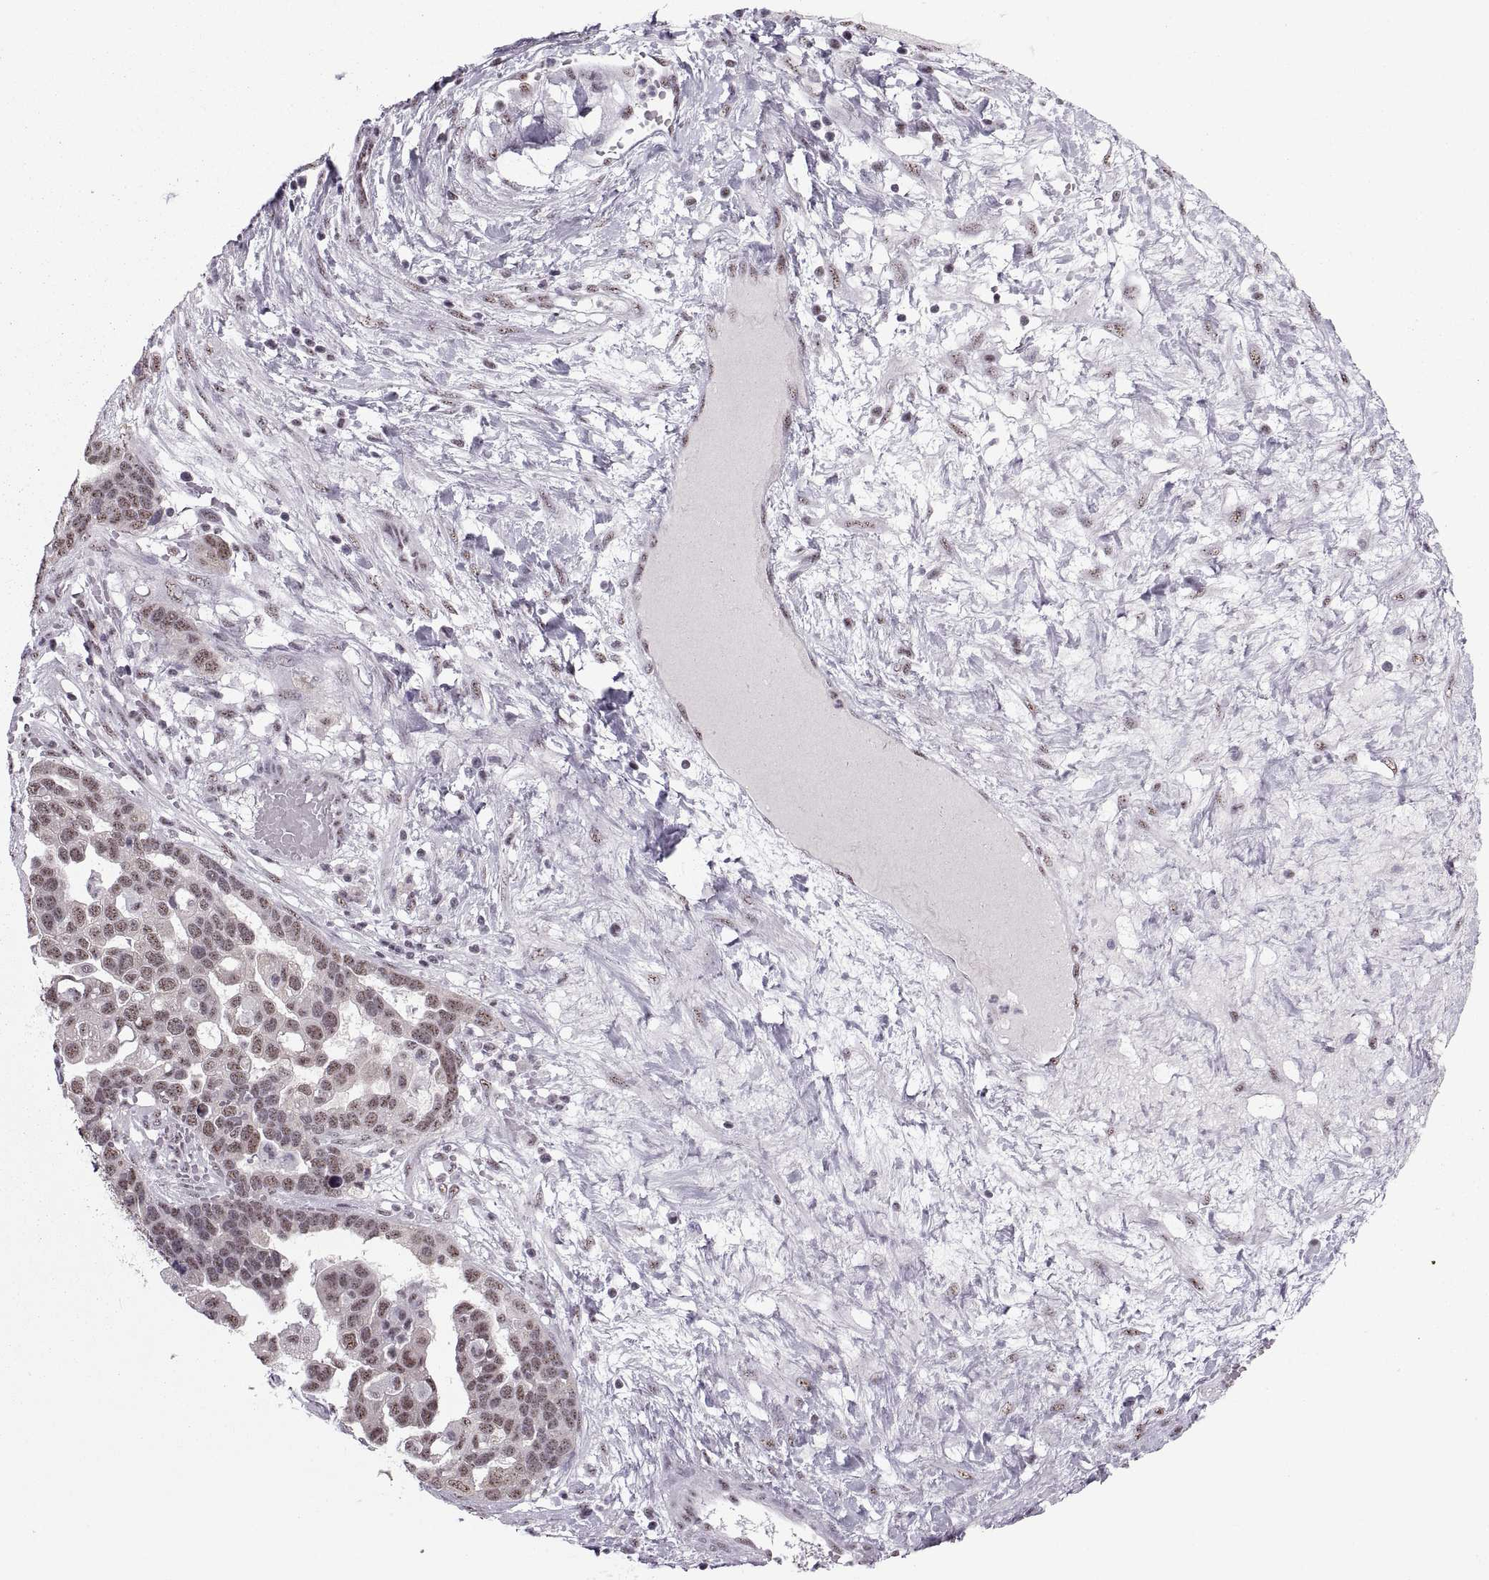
{"staining": {"intensity": "weak", "quantity": ">75%", "location": "nuclear"}, "tissue": "ovarian cancer", "cell_type": "Tumor cells", "image_type": "cancer", "snomed": [{"axis": "morphology", "description": "Cystadenocarcinoma, serous, NOS"}, {"axis": "topography", "description": "Ovary"}], "caption": "A high-resolution histopathology image shows immunohistochemistry (IHC) staining of ovarian cancer (serous cystadenocarcinoma), which displays weak nuclear positivity in about >75% of tumor cells.", "gene": "MAGEA4", "patient": {"sex": "female", "age": 54}}